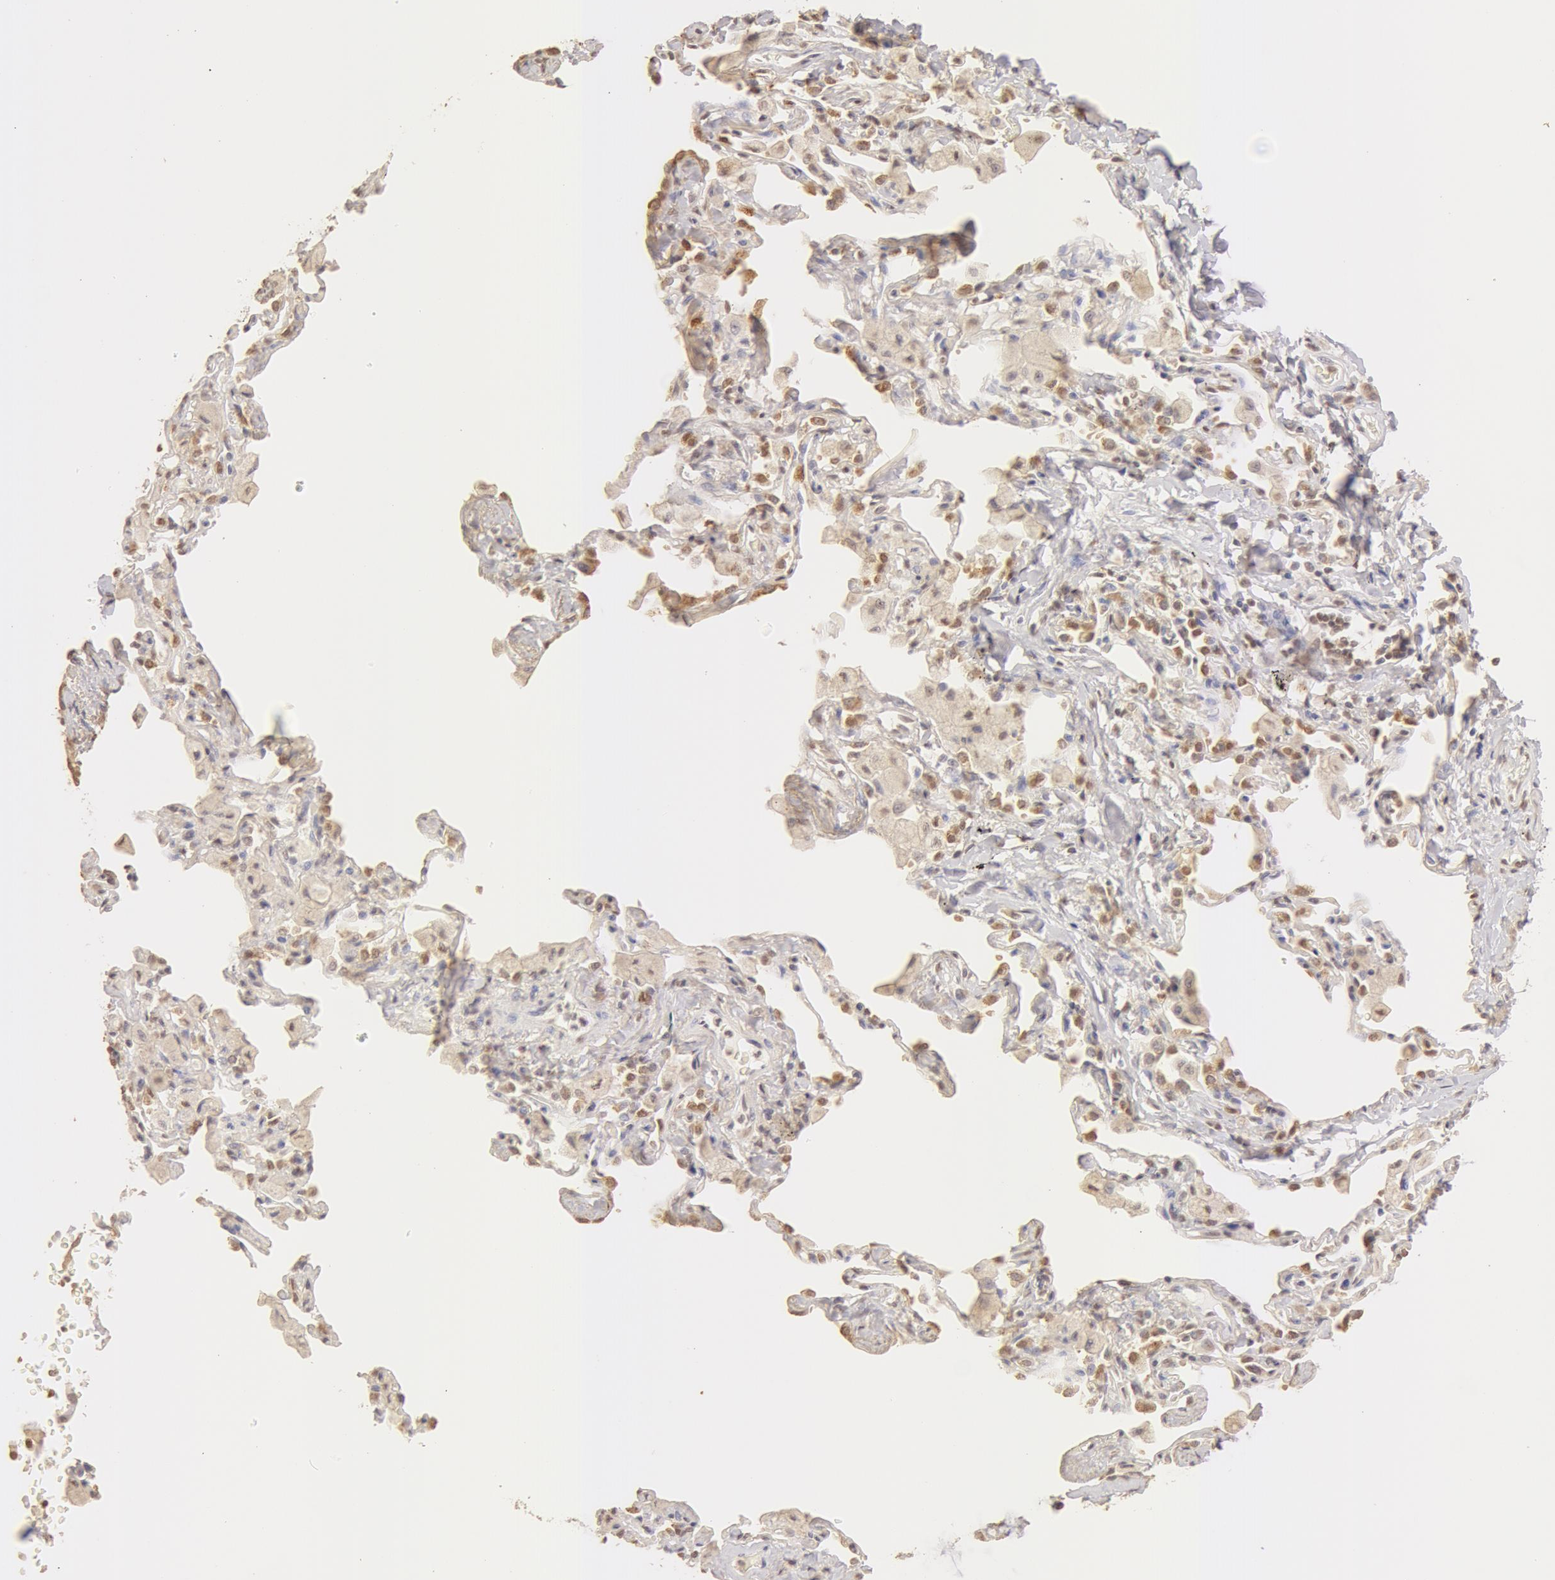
{"staining": {"intensity": "moderate", "quantity": ">75%", "location": "nuclear"}, "tissue": "bronchus", "cell_type": "Respiratory epithelial cells", "image_type": "normal", "snomed": [{"axis": "morphology", "description": "Normal tissue, NOS"}, {"axis": "topography", "description": "Lung"}], "caption": "An image of bronchus stained for a protein reveals moderate nuclear brown staining in respiratory epithelial cells.", "gene": "SNRNP70", "patient": {"sex": "male", "age": 54}}